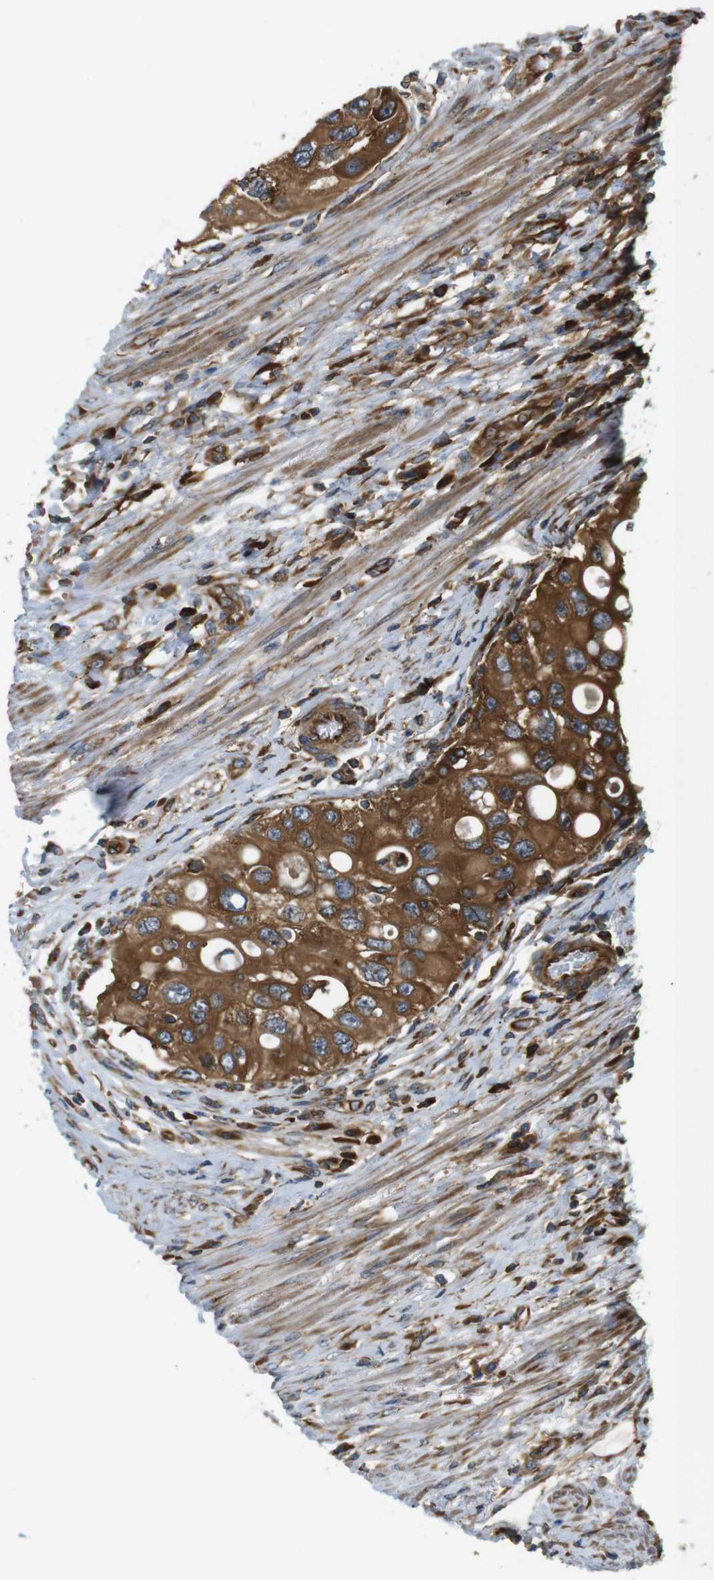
{"staining": {"intensity": "strong", "quantity": ">75%", "location": "cytoplasmic/membranous"}, "tissue": "urothelial cancer", "cell_type": "Tumor cells", "image_type": "cancer", "snomed": [{"axis": "morphology", "description": "Urothelial carcinoma, High grade"}, {"axis": "topography", "description": "Urinary bladder"}], "caption": "Urothelial cancer stained with immunohistochemistry (IHC) demonstrates strong cytoplasmic/membranous positivity in about >75% of tumor cells.", "gene": "TSC1", "patient": {"sex": "female", "age": 56}}